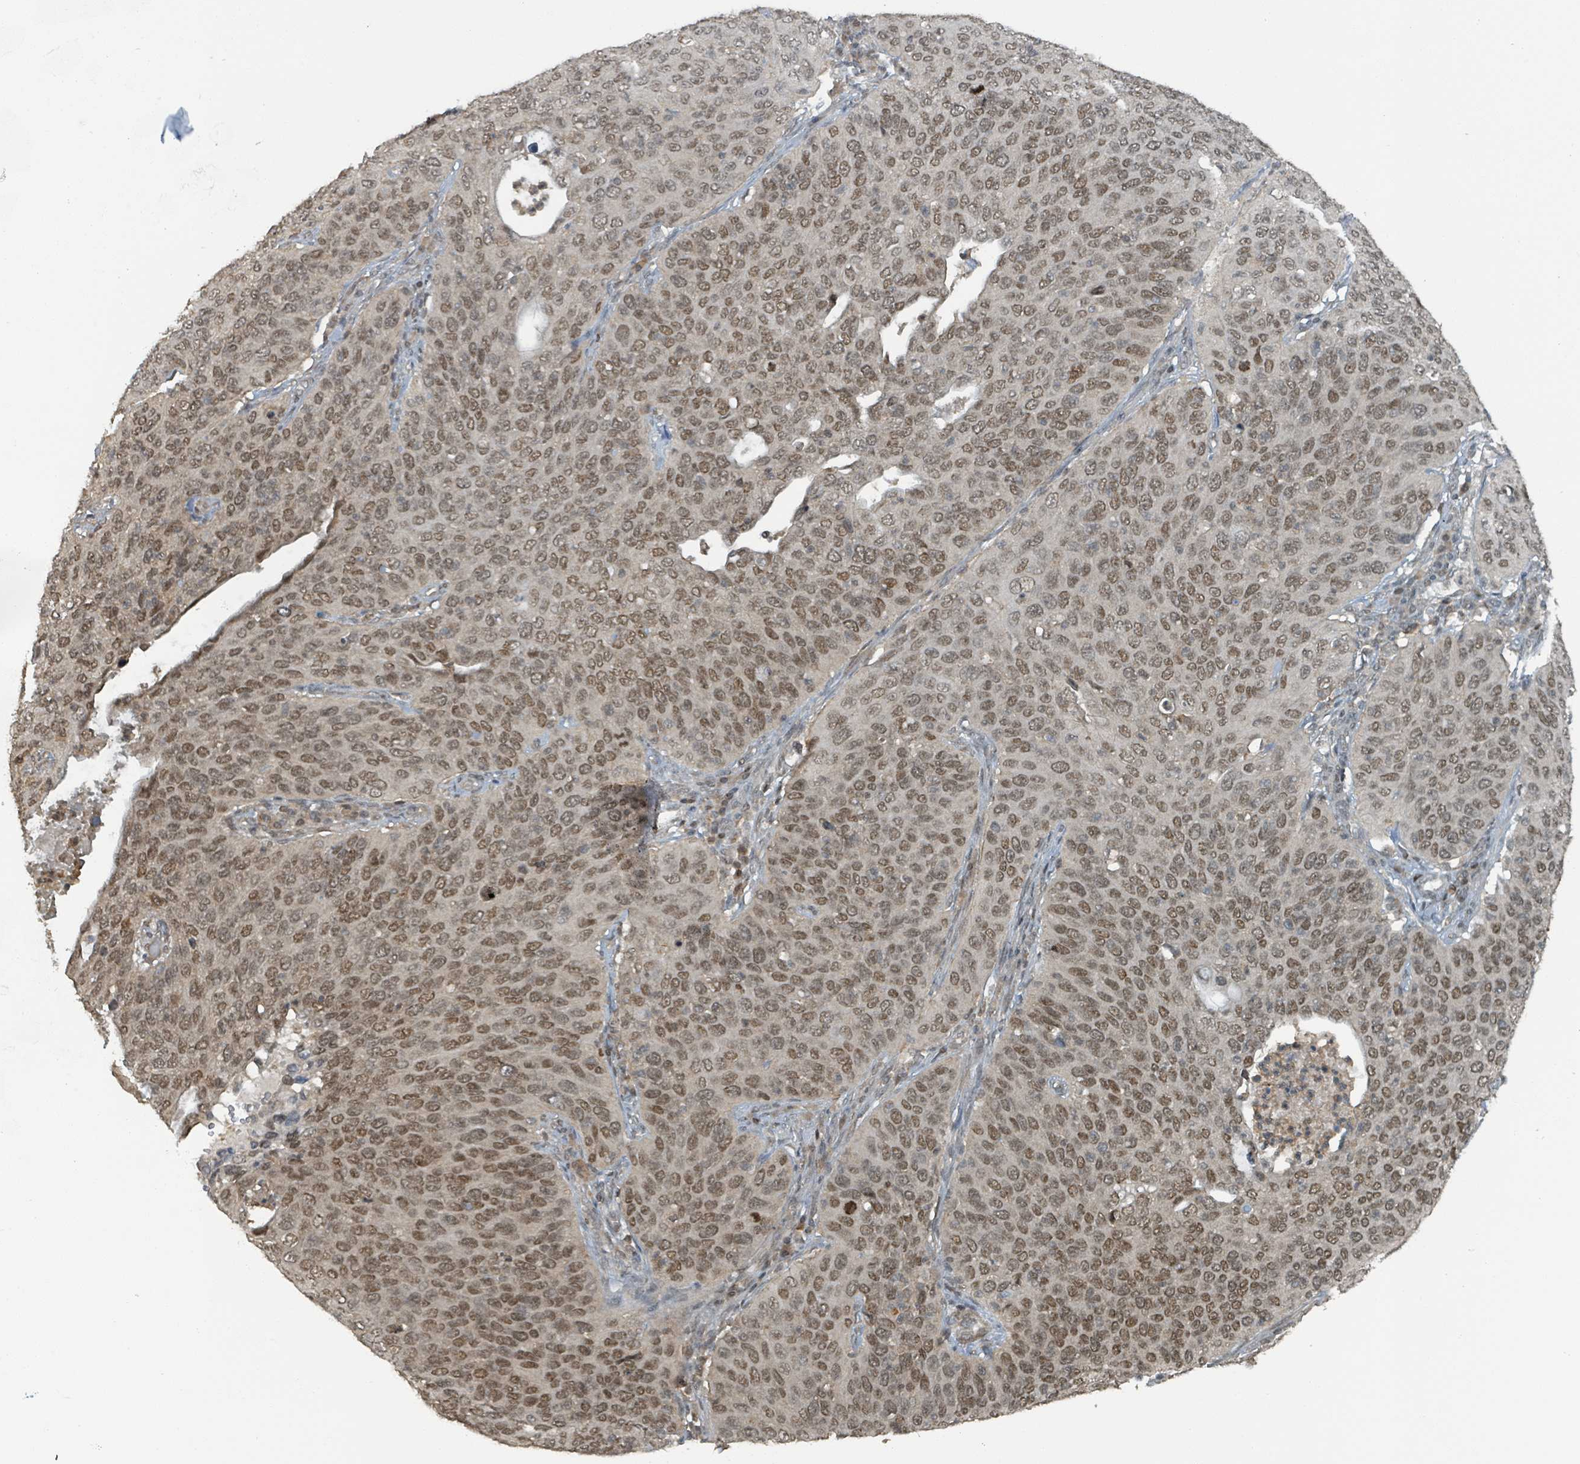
{"staining": {"intensity": "moderate", "quantity": ">75%", "location": "nuclear"}, "tissue": "cervical cancer", "cell_type": "Tumor cells", "image_type": "cancer", "snomed": [{"axis": "morphology", "description": "Squamous cell carcinoma, NOS"}, {"axis": "topography", "description": "Cervix"}], "caption": "Immunohistochemical staining of human cervical cancer exhibits medium levels of moderate nuclear expression in approximately >75% of tumor cells.", "gene": "PHIP", "patient": {"sex": "female", "age": 36}}